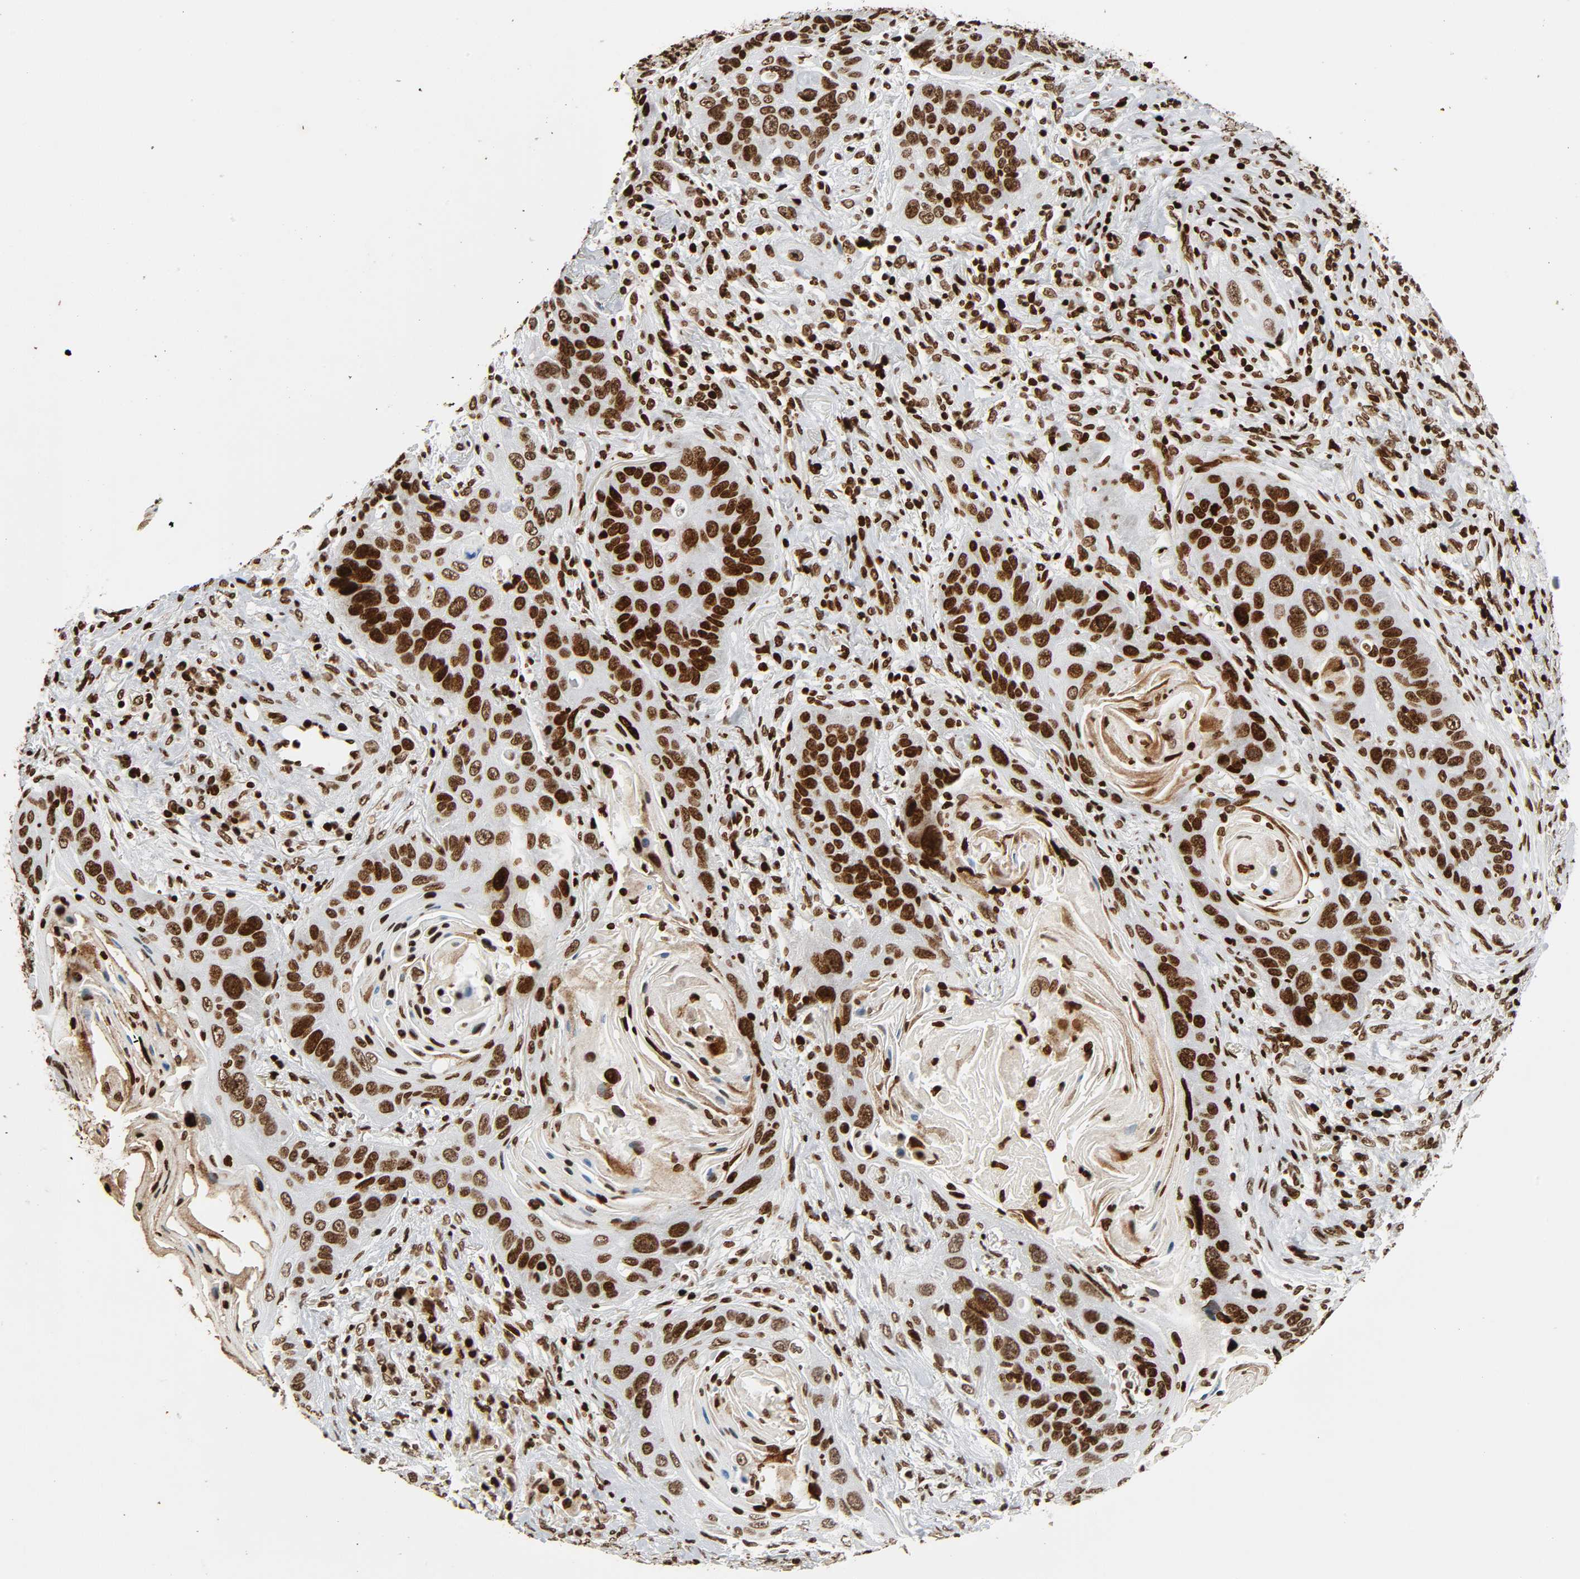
{"staining": {"intensity": "strong", "quantity": ">75%", "location": "nuclear"}, "tissue": "lung cancer", "cell_type": "Tumor cells", "image_type": "cancer", "snomed": [{"axis": "morphology", "description": "Squamous cell carcinoma, NOS"}, {"axis": "topography", "description": "Lung"}], "caption": "Human squamous cell carcinoma (lung) stained with a brown dye shows strong nuclear positive staining in approximately >75% of tumor cells.", "gene": "RXRA", "patient": {"sex": "female", "age": 67}}